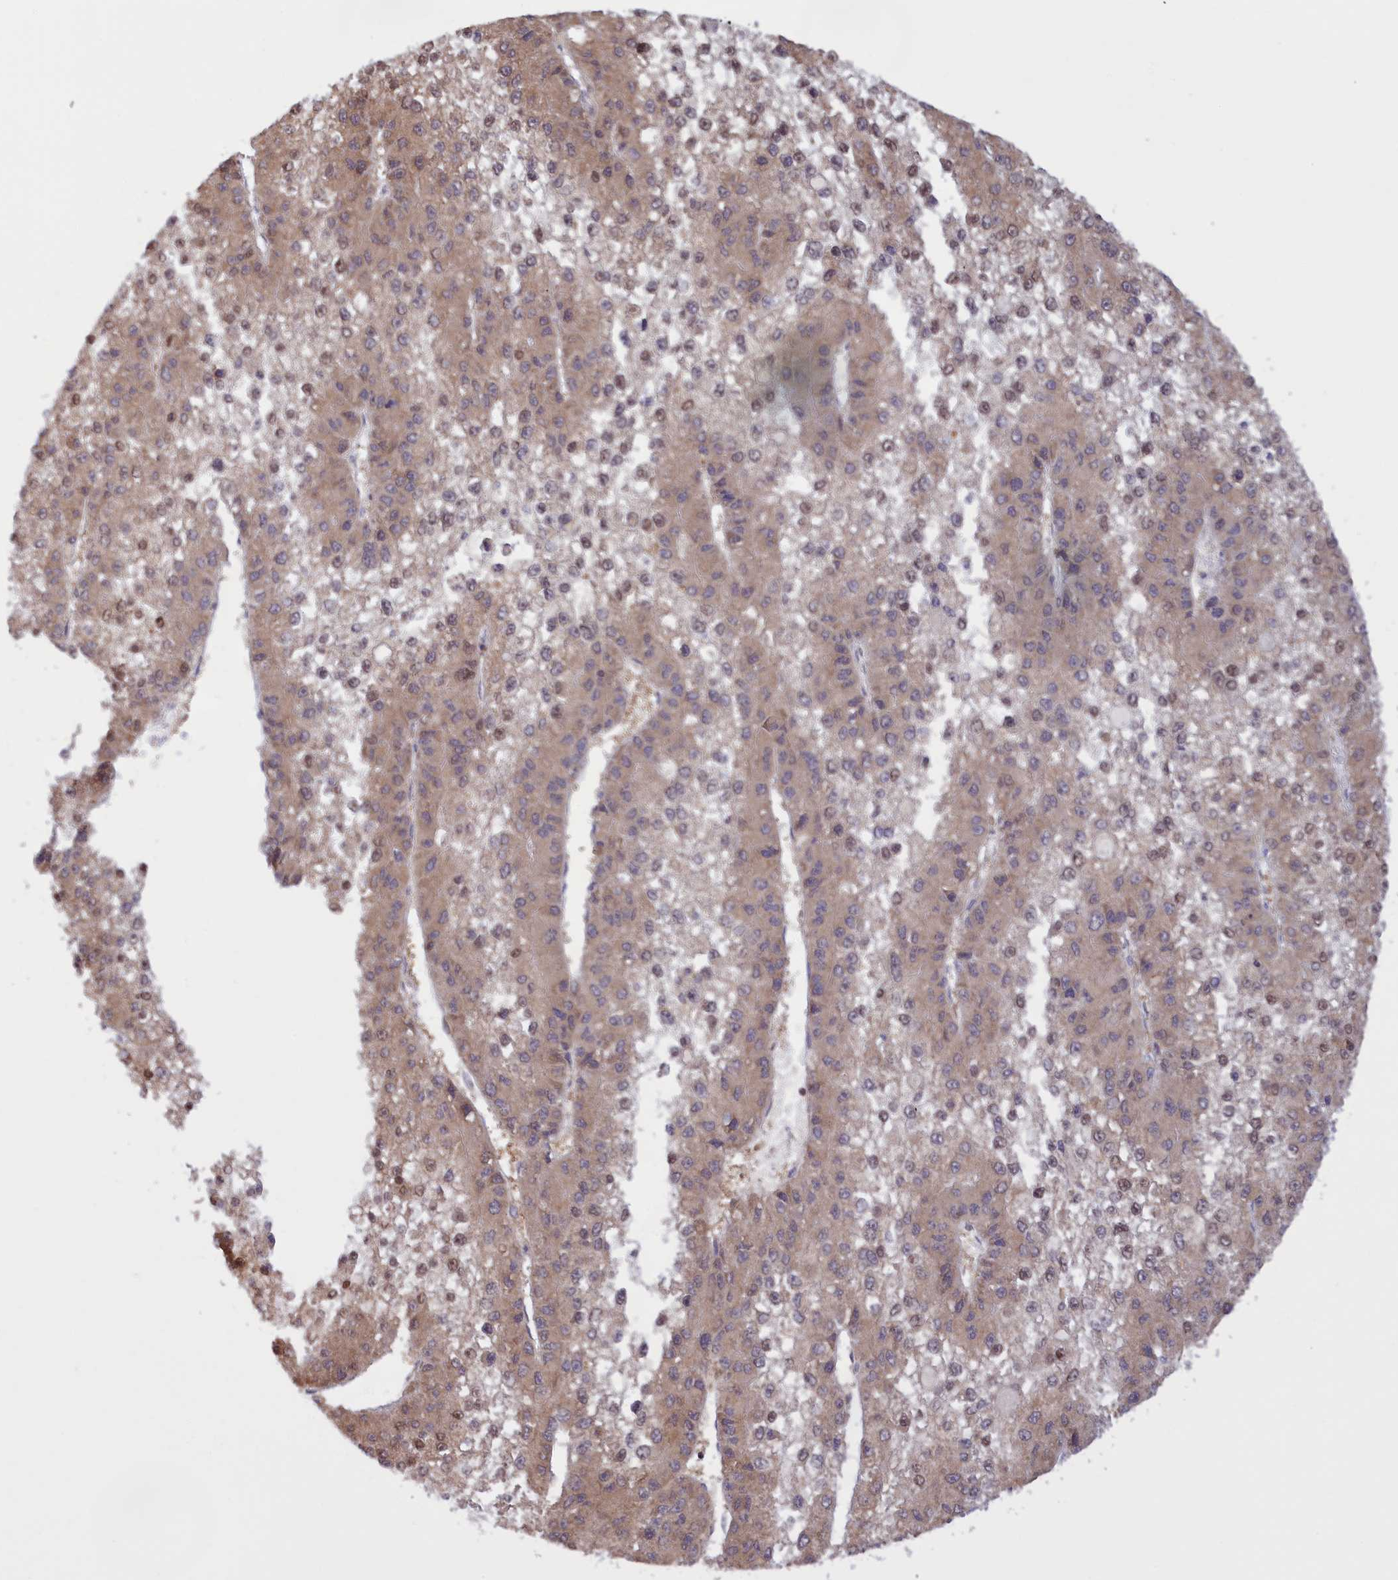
{"staining": {"intensity": "weak", "quantity": "25%-75%", "location": "cytoplasmic/membranous,nuclear"}, "tissue": "liver cancer", "cell_type": "Tumor cells", "image_type": "cancer", "snomed": [{"axis": "morphology", "description": "Carcinoma, Hepatocellular, NOS"}, {"axis": "topography", "description": "Liver"}], "caption": "Immunohistochemistry (IHC) (DAB) staining of human liver hepatocellular carcinoma displays weak cytoplasmic/membranous and nuclear protein positivity in approximately 25%-75% of tumor cells.", "gene": "IZUMO2", "patient": {"sex": "female", "age": 73}}